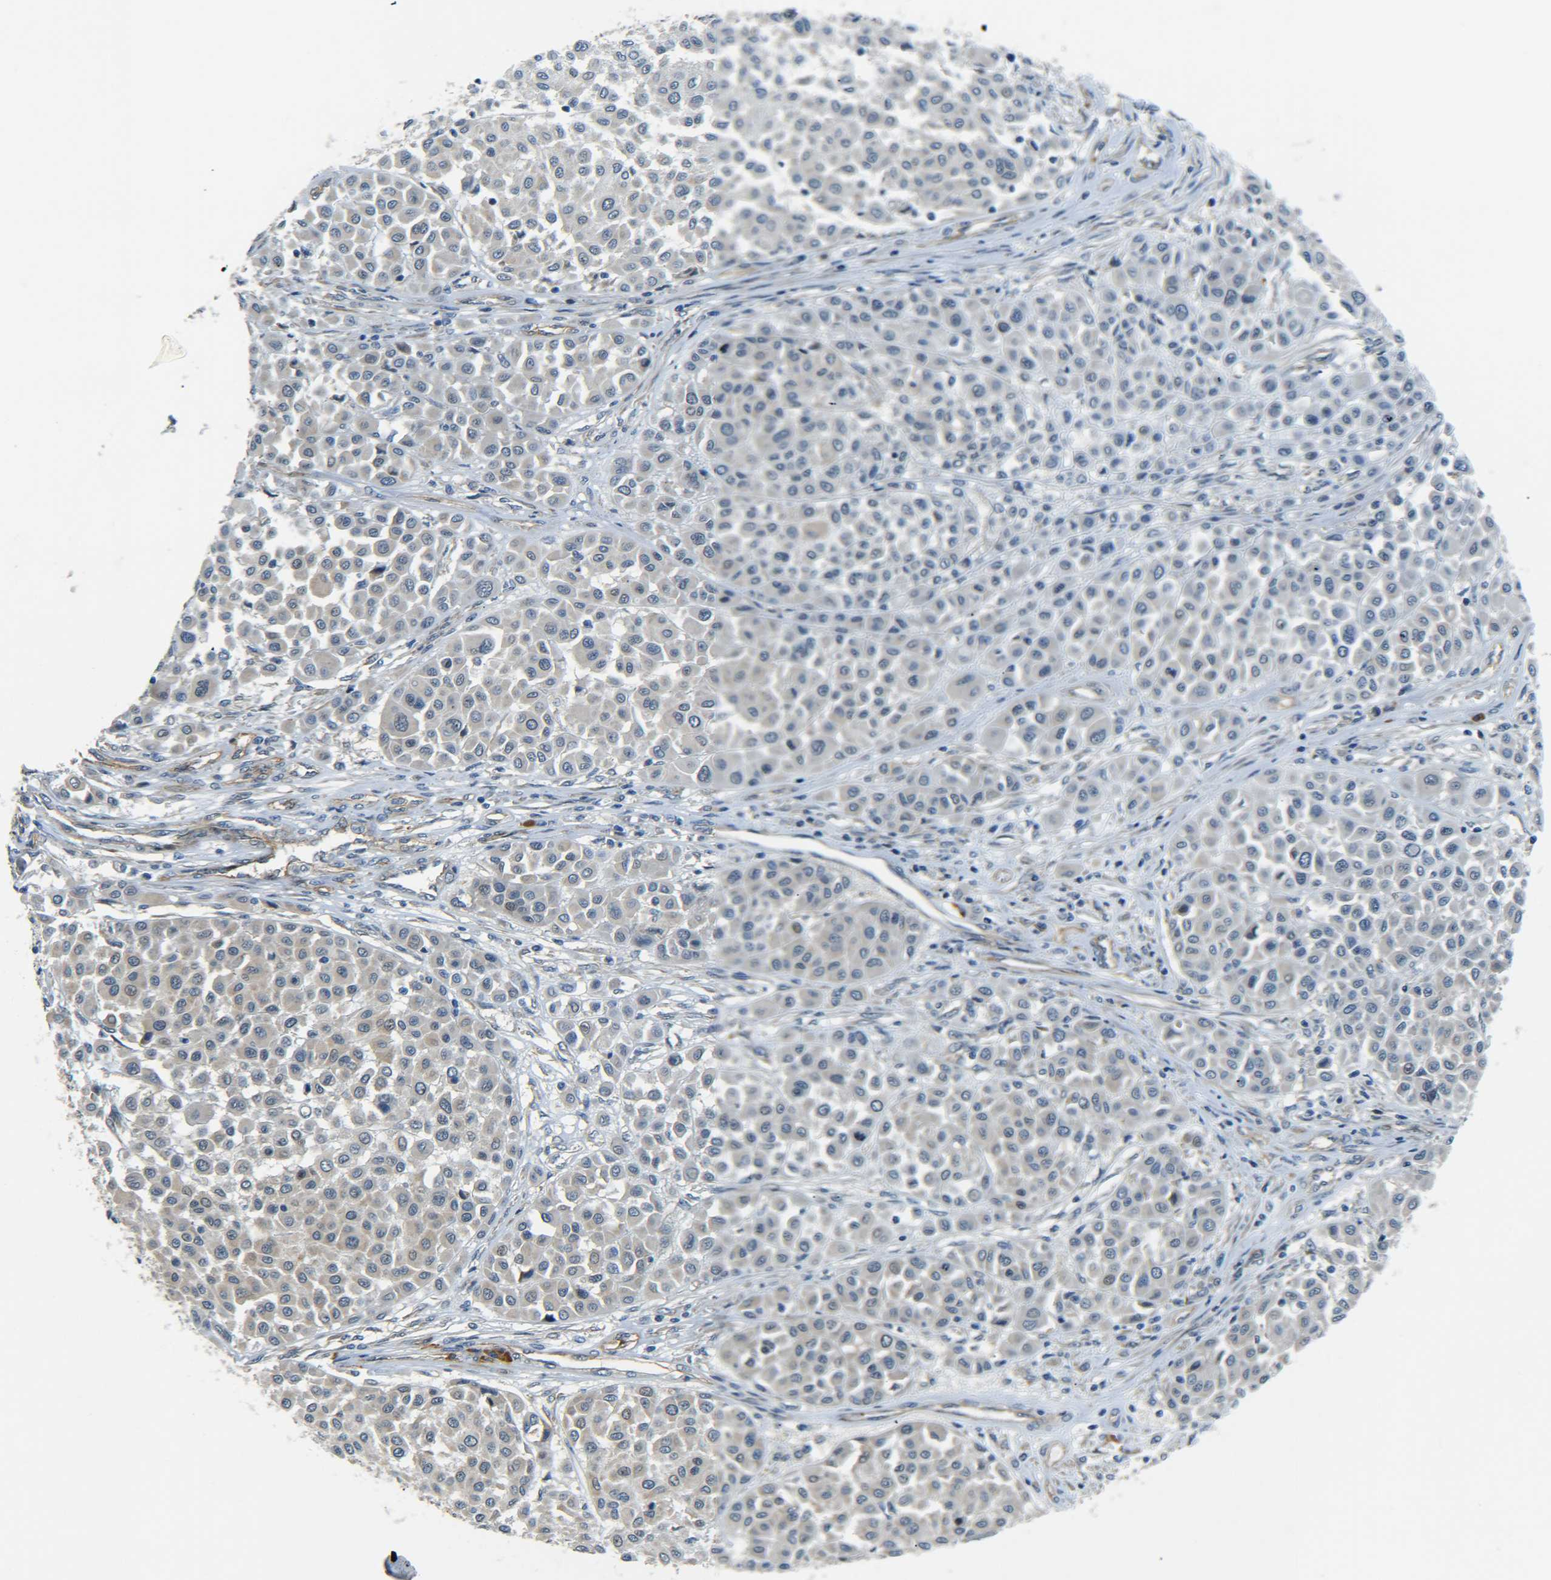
{"staining": {"intensity": "negative", "quantity": "none", "location": "none"}, "tissue": "melanoma", "cell_type": "Tumor cells", "image_type": "cancer", "snomed": [{"axis": "morphology", "description": "Malignant melanoma, Metastatic site"}, {"axis": "topography", "description": "Soft tissue"}], "caption": "A photomicrograph of human melanoma is negative for staining in tumor cells.", "gene": "MEIS1", "patient": {"sex": "male", "age": 41}}